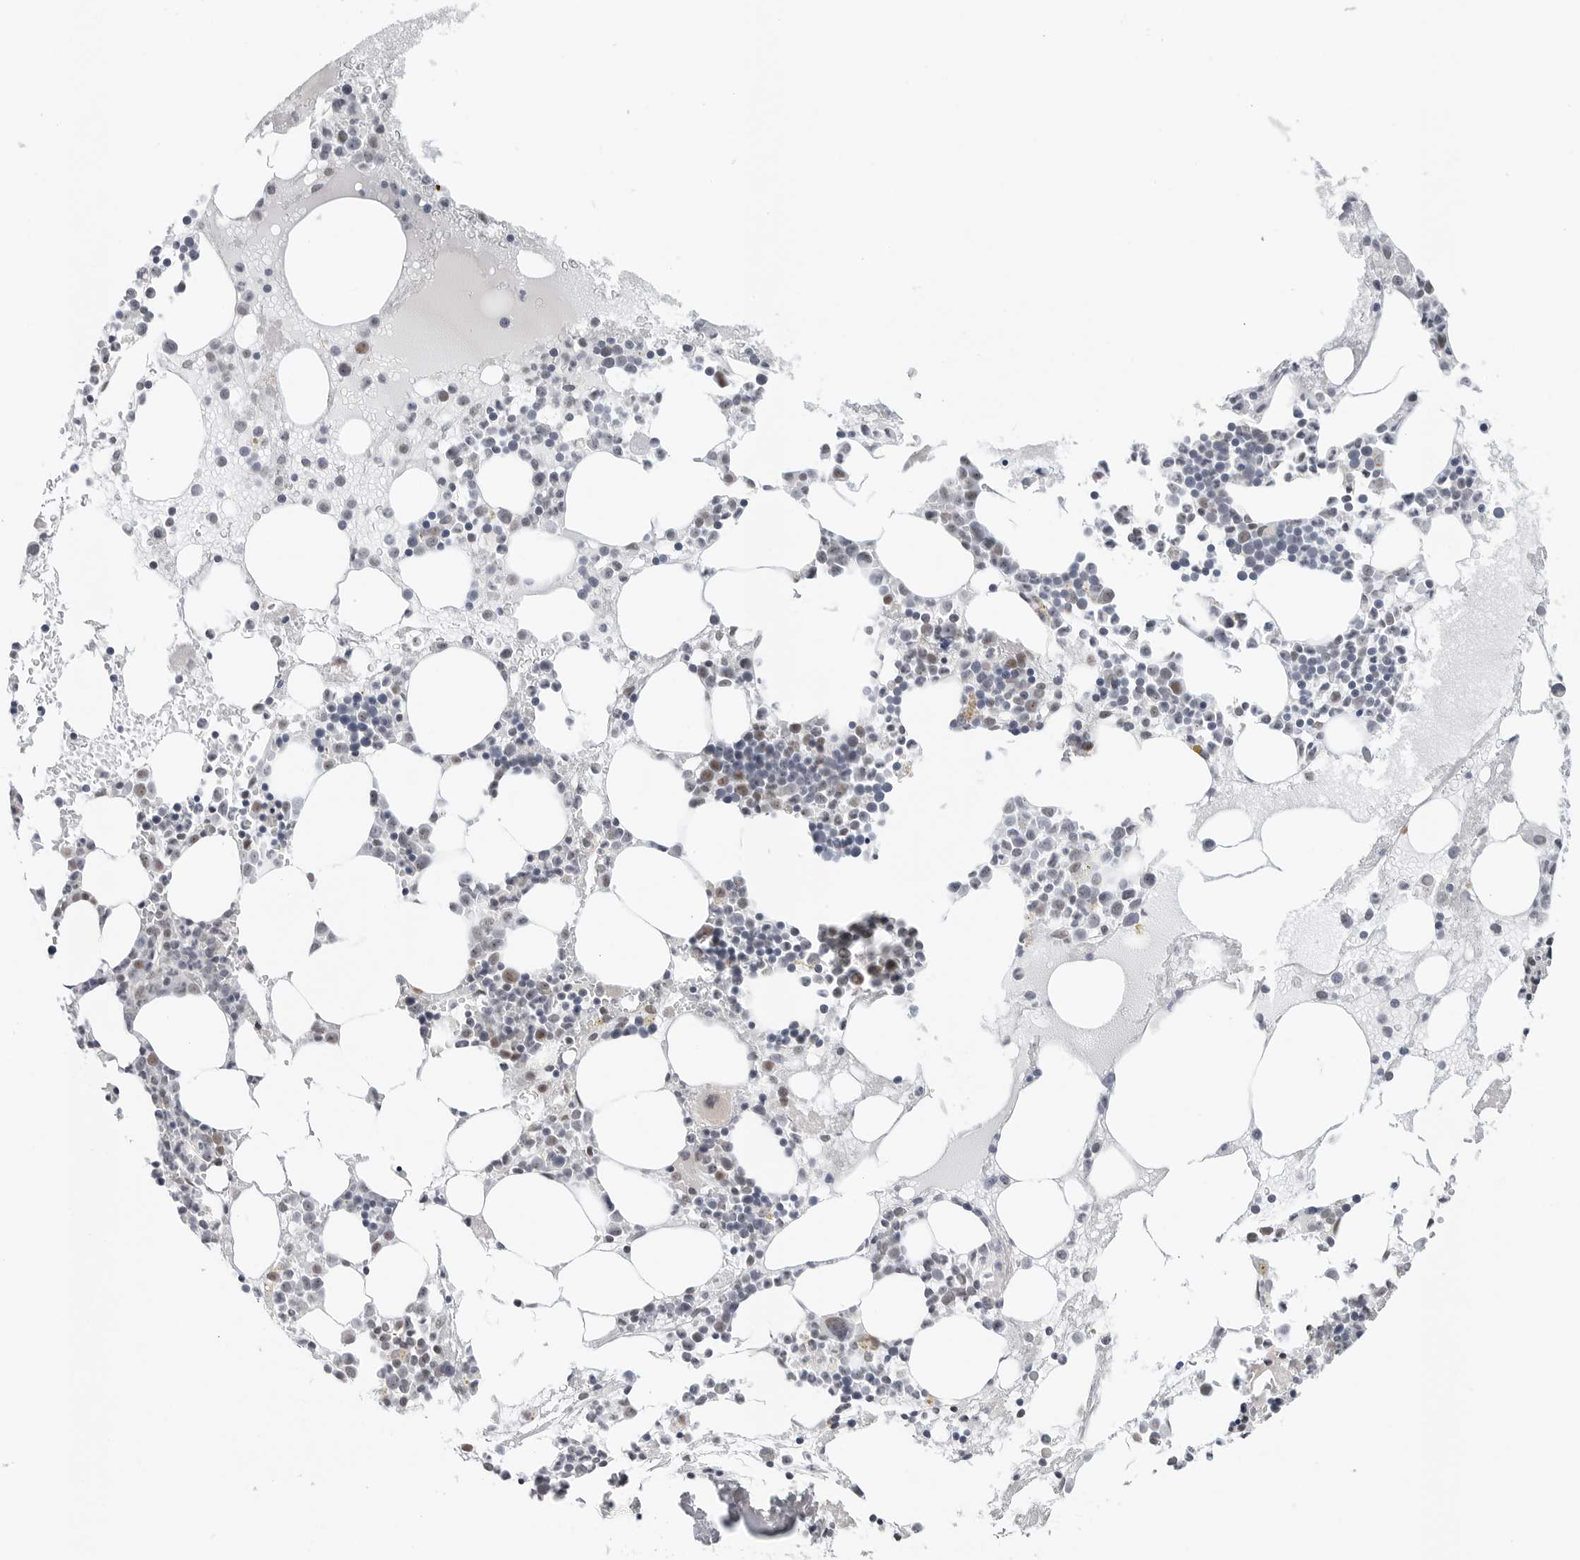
{"staining": {"intensity": "moderate", "quantity": "<25%", "location": "nuclear"}, "tissue": "bone marrow", "cell_type": "Hematopoietic cells", "image_type": "normal", "snomed": [{"axis": "morphology", "description": "Normal tissue, NOS"}, {"axis": "topography", "description": "Bone marrow"}], "caption": "Immunohistochemistry histopathology image of unremarkable bone marrow stained for a protein (brown), which displays low levels of moderate nuclear staining in about <25% of hematopoietic cells.", "gene": "WRAP53", "patient": {"sex": "female", "age": 52}}